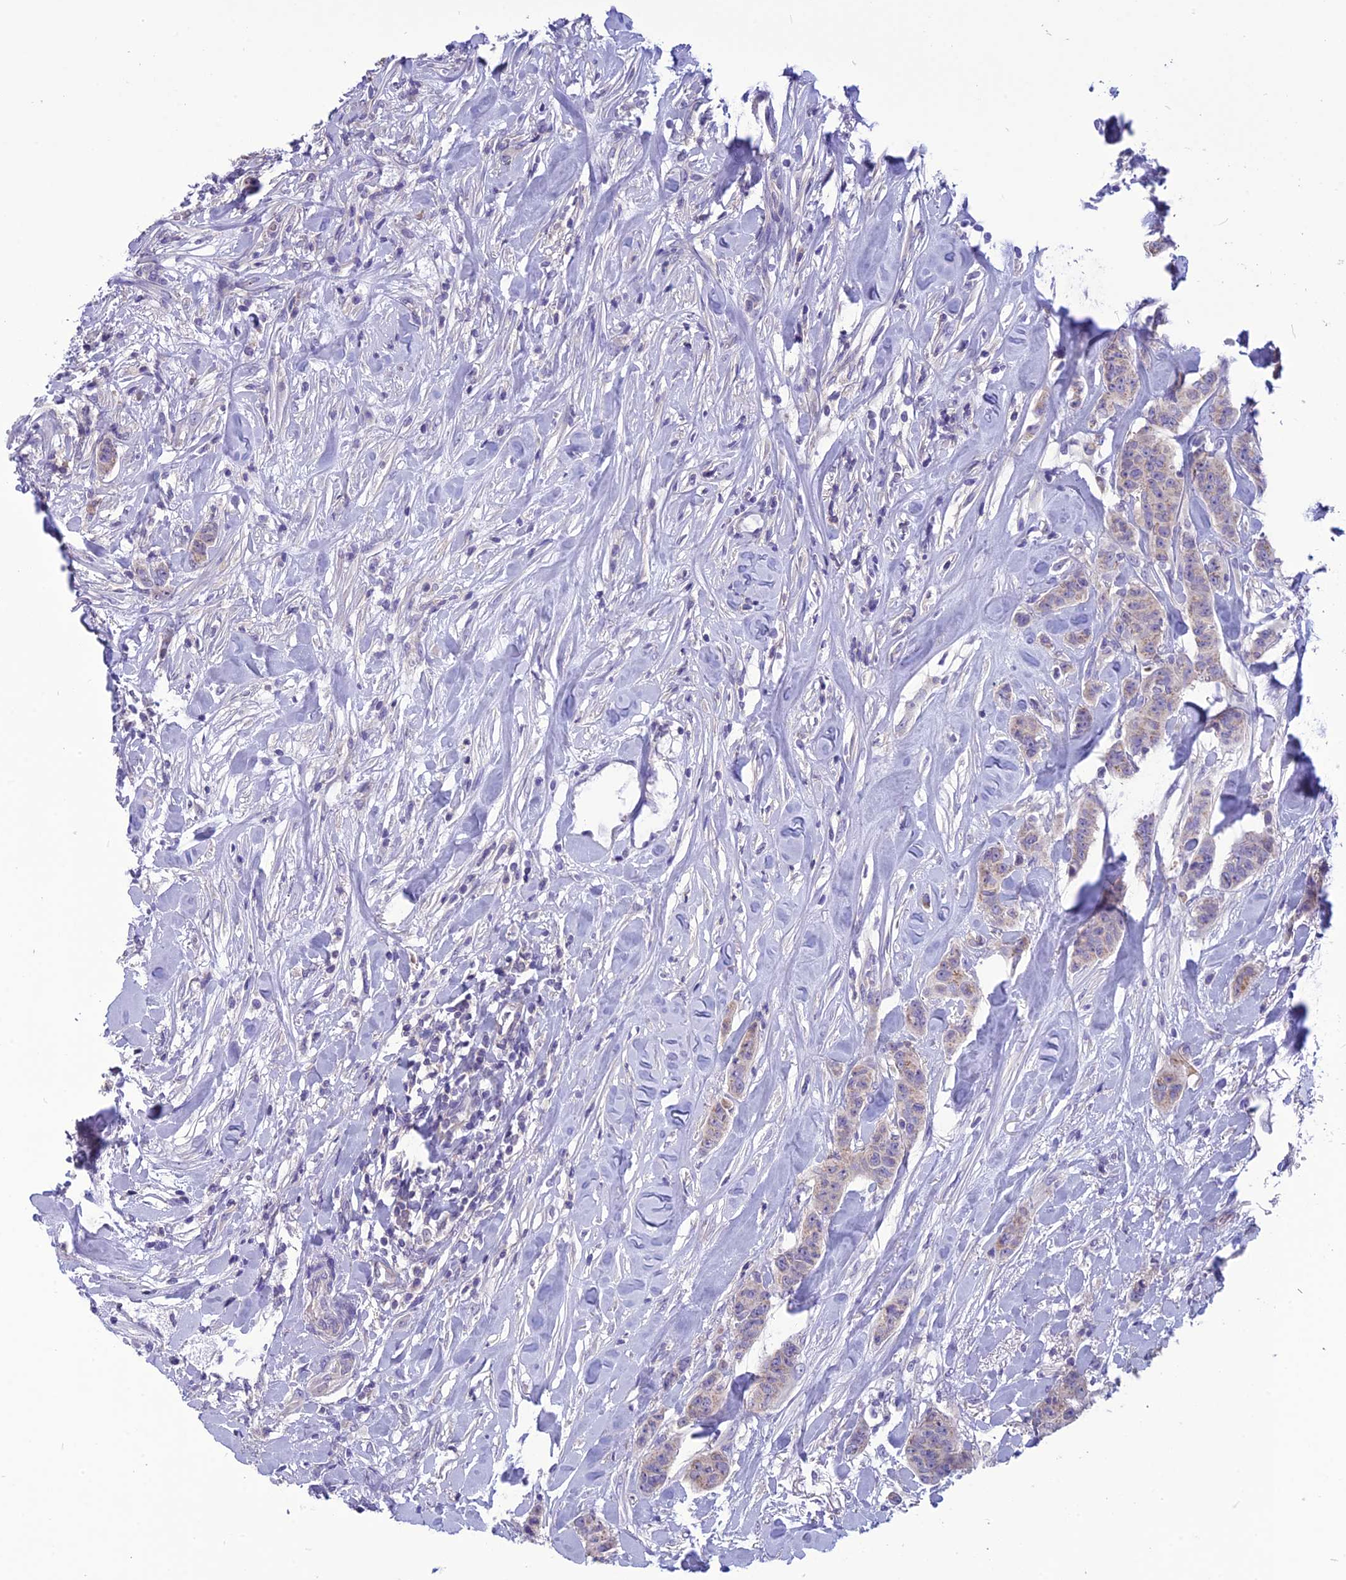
{"staining": {"intensity": "weak", "quantity": "<25%", "location": "cytoplasmic/membranous"}, "tissue": "breast cancer", "cell_type": "Tumor cells", "image_type": "cancer", "snomed": [{"axis": "morphology", "description": "Duct carcinoma"}, {"axis": "topography", "description": "Breast"}], "caption": "Tumor cells are negative for protein expression in human breast infiltrating ductal carcinoma.", "gene": "PSMF1", "patient": {"sex": "female", "age": 40}}